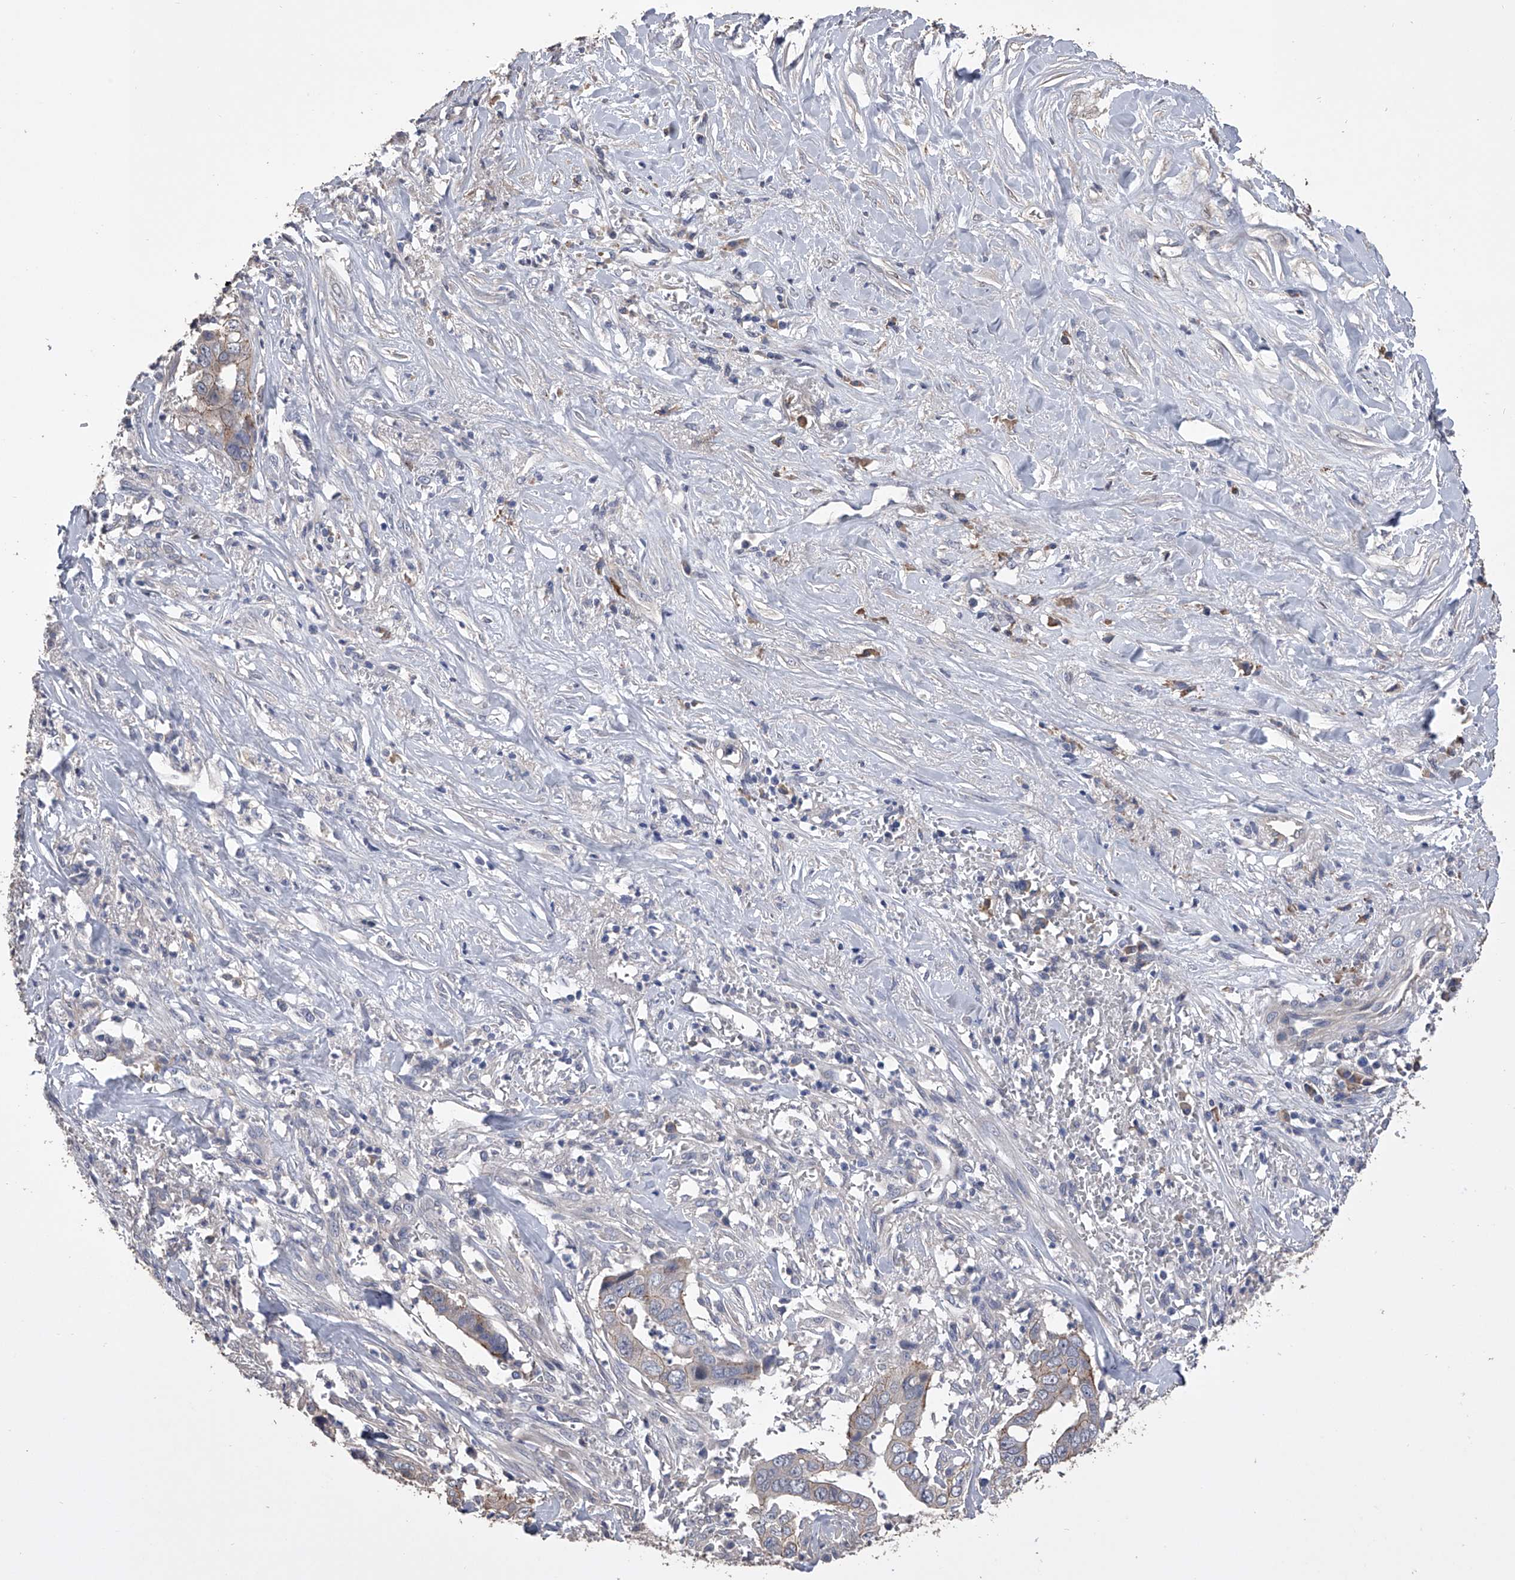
{"staining": {"intensity": "weak", "quantity": "<25%", "location": "cytoplasmic/membranous"}, "tissue": "liver cancer", "cell_type": "Tumor cells", "image_type": "cancer", "snomed": [{"axis": "morphology", "description": "Cholangiocarcinoma"}, {"axis": "topography", "description": "Liver"}], "caption": "Human liver cancer stained for a protein using IHC demonstrates no positivity in tumor cells.", "gene": "ZNF343", "patient": {"sex": "female", "age": 79}}